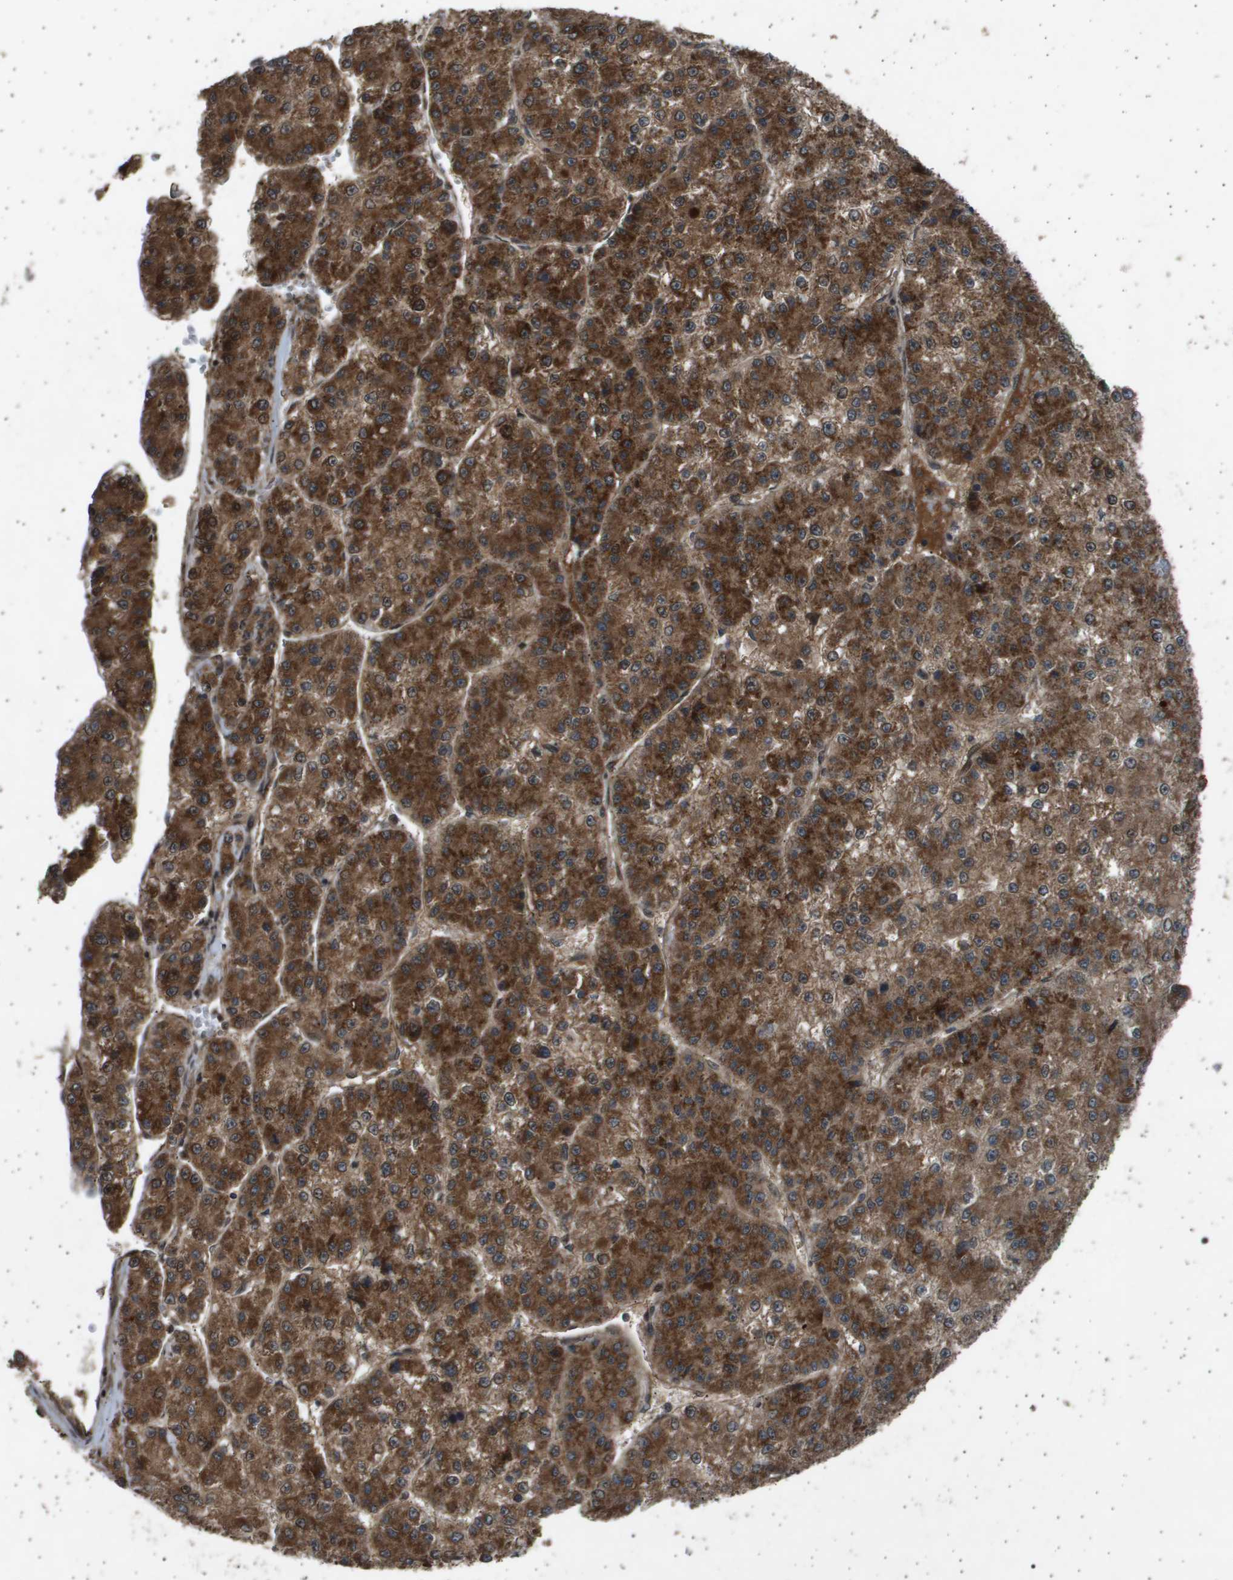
{"staining": {"intensity": "strong", "quantity": ">75%", "location": "cytoplasmic/membranous"}, "tissue": "liver cancer", "cell_type": "Tumor cells", "image_type": "cancer", "snomed": [{"axis": "morphology", "description": "Carcinoma, Hepatocellular, NOS"}, {"axis": "topography", "description": "Liver"}], "caption": "The histopathology image displays staining of liver cancer, revealing strong cytoplasmic/membranous protein expression (brown color) within tumor cells. Ihc stains the protein of interest in brown and the nuclei are stained blue.", "gene": "TNRC6A", "patient": {"sex": "female", "age": 73}}